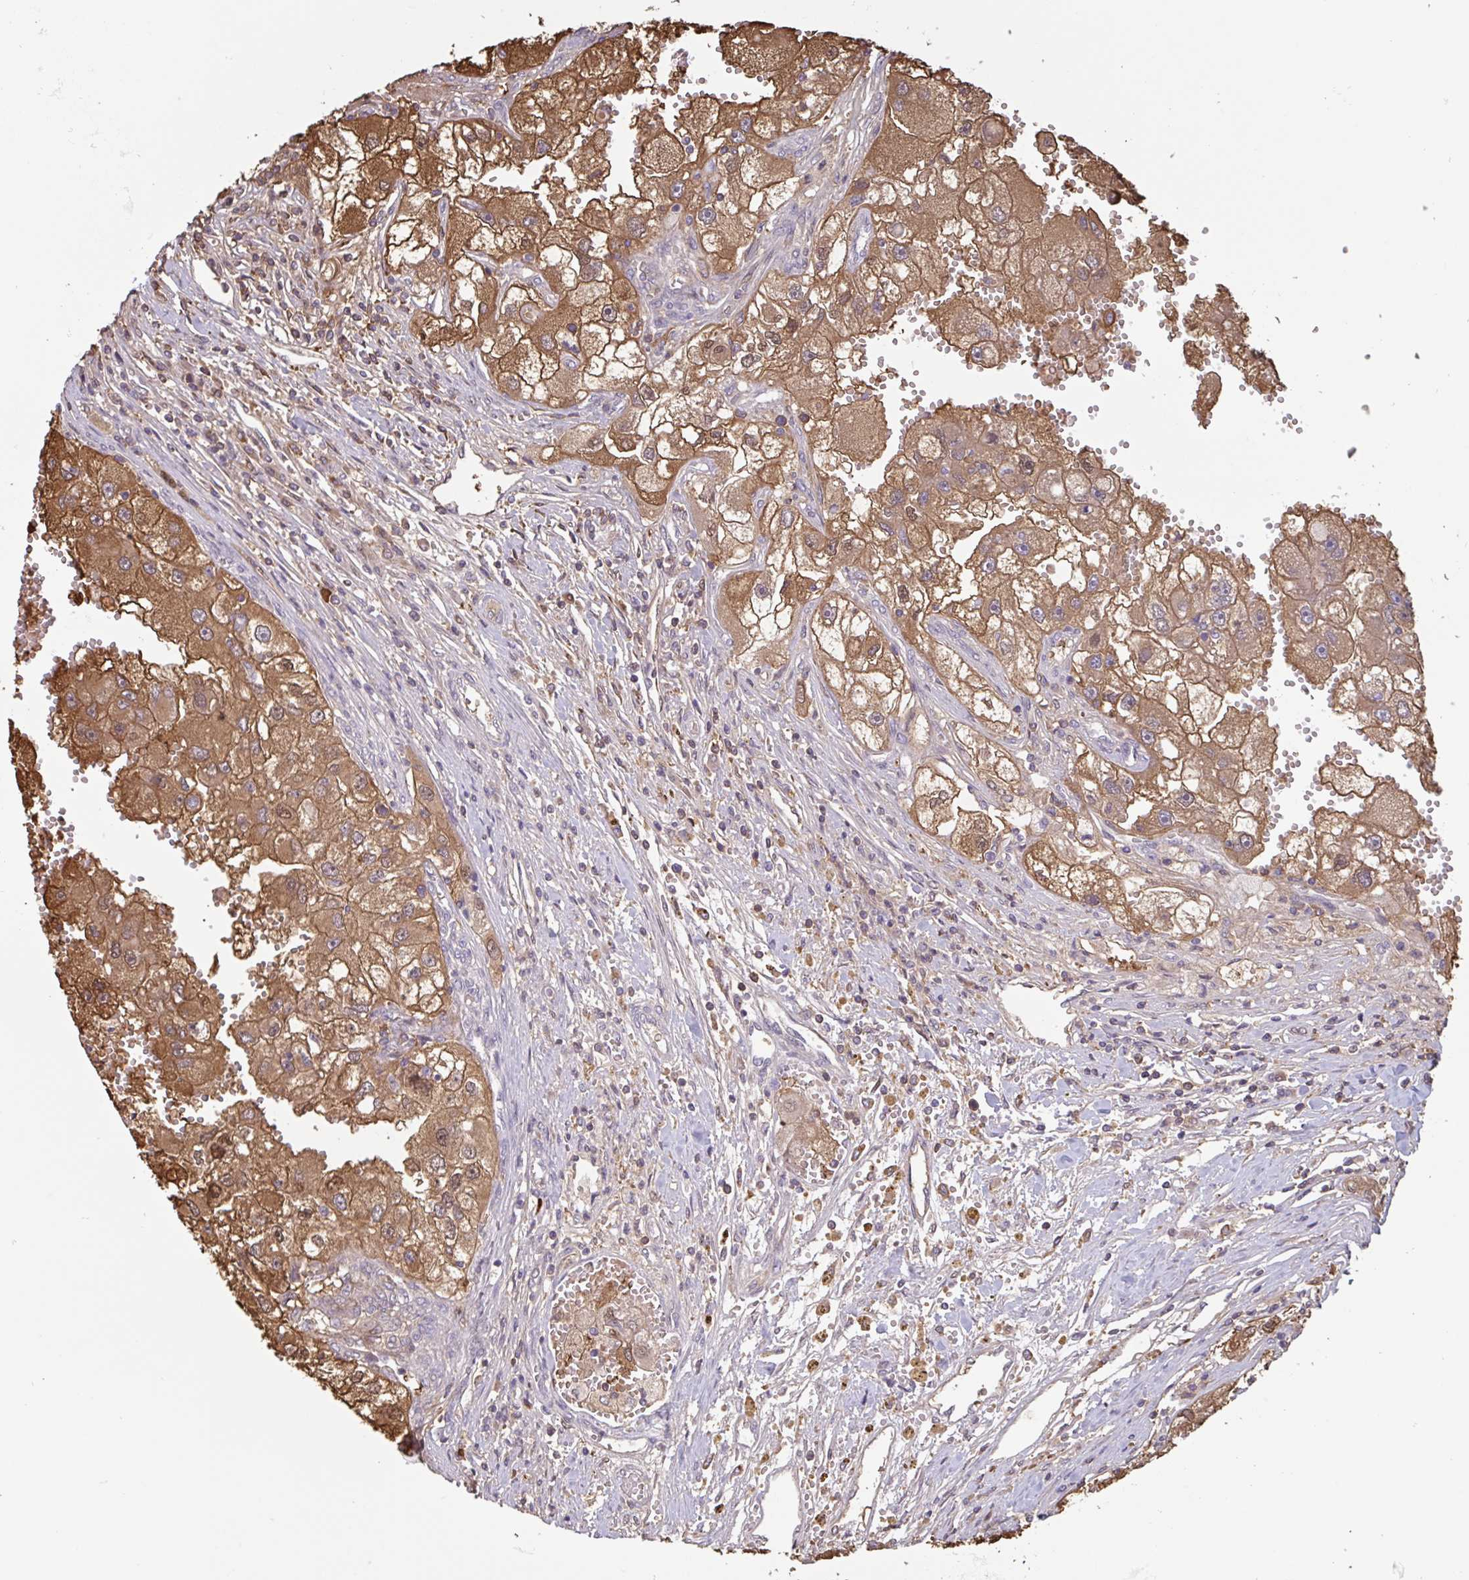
{"staining": {"intensity": "moderate", "quantity": ">75%", "location": "cytoplasmic/membranous,nuclear"}, "tissue": "renal cancer", "cell_type": "Tumor cells", "image_type": "cancer", "snomed": [{"axis": "morphology", "description": "Adenocarcinoma, NOS"}, {"axis": "topography", "description": "Kidney"}], "caption": "Approximately >75% of tumor cells in human renal cancer exhibit moderate cytoplasmic/membranous and nuclear protein staining as visualized by brown immunohistochemical staining.", "gene": "OTOP2", "patient": {"sex": "male", "age": 63}}